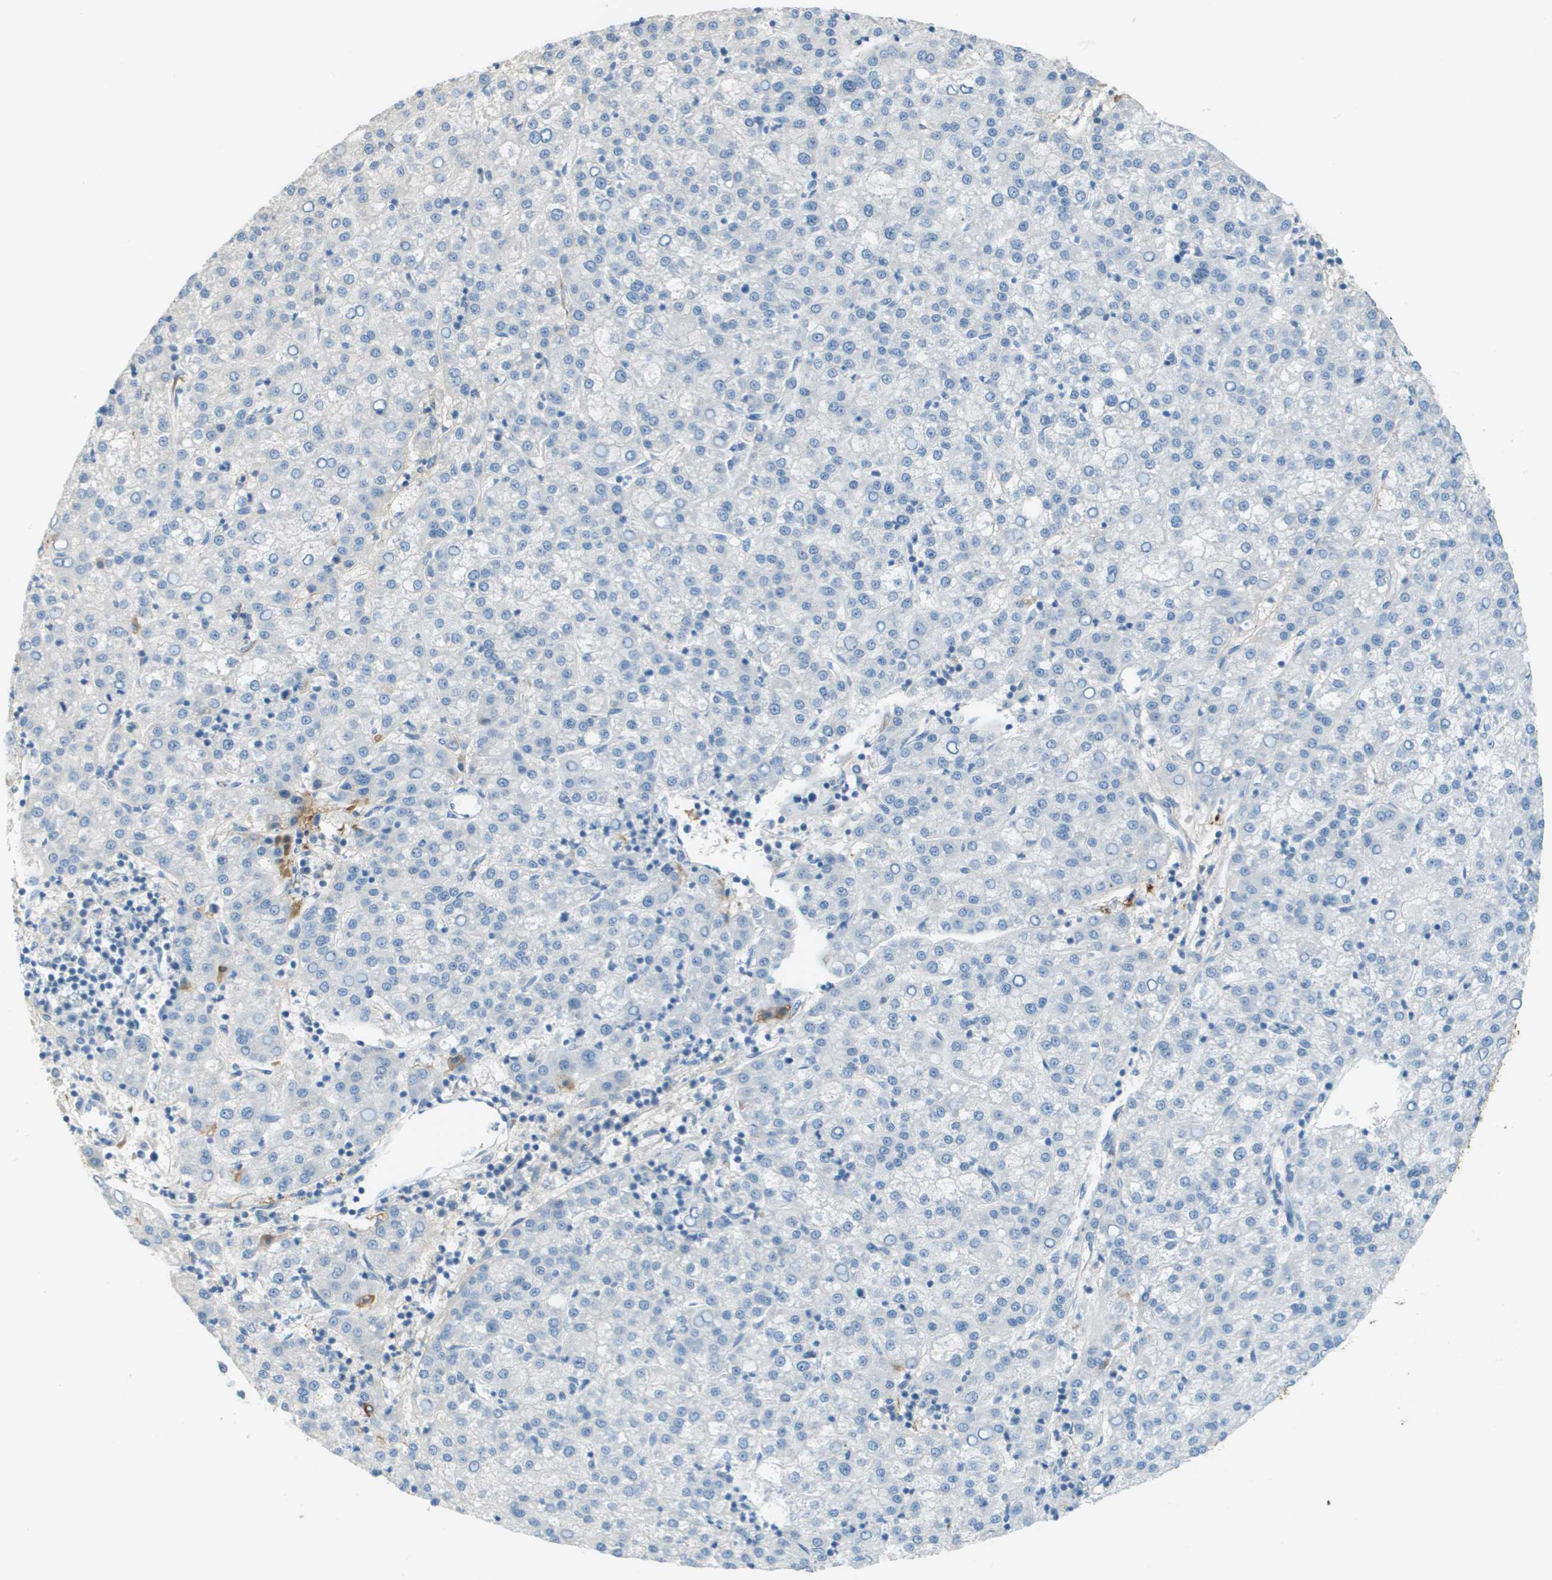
{"staining": {"intensity": "negative", "quantity": "none", "location": "none"}, "tissue": "liver cancer", "cell_type": "Tumor cells", "image_type": "cancer", "snomed": [{"axis": "morphology", "description": "Carcinoma, Hepatocellular, NOS"}, {"axis": "topography", "description": "Liver"}], "caption": "The histopathology image displays no staining of tumor cells in liver cancer (hepatocellular carcinoma).", "gene": "DCN", "patient": {"sex": "female", "age": 58}}